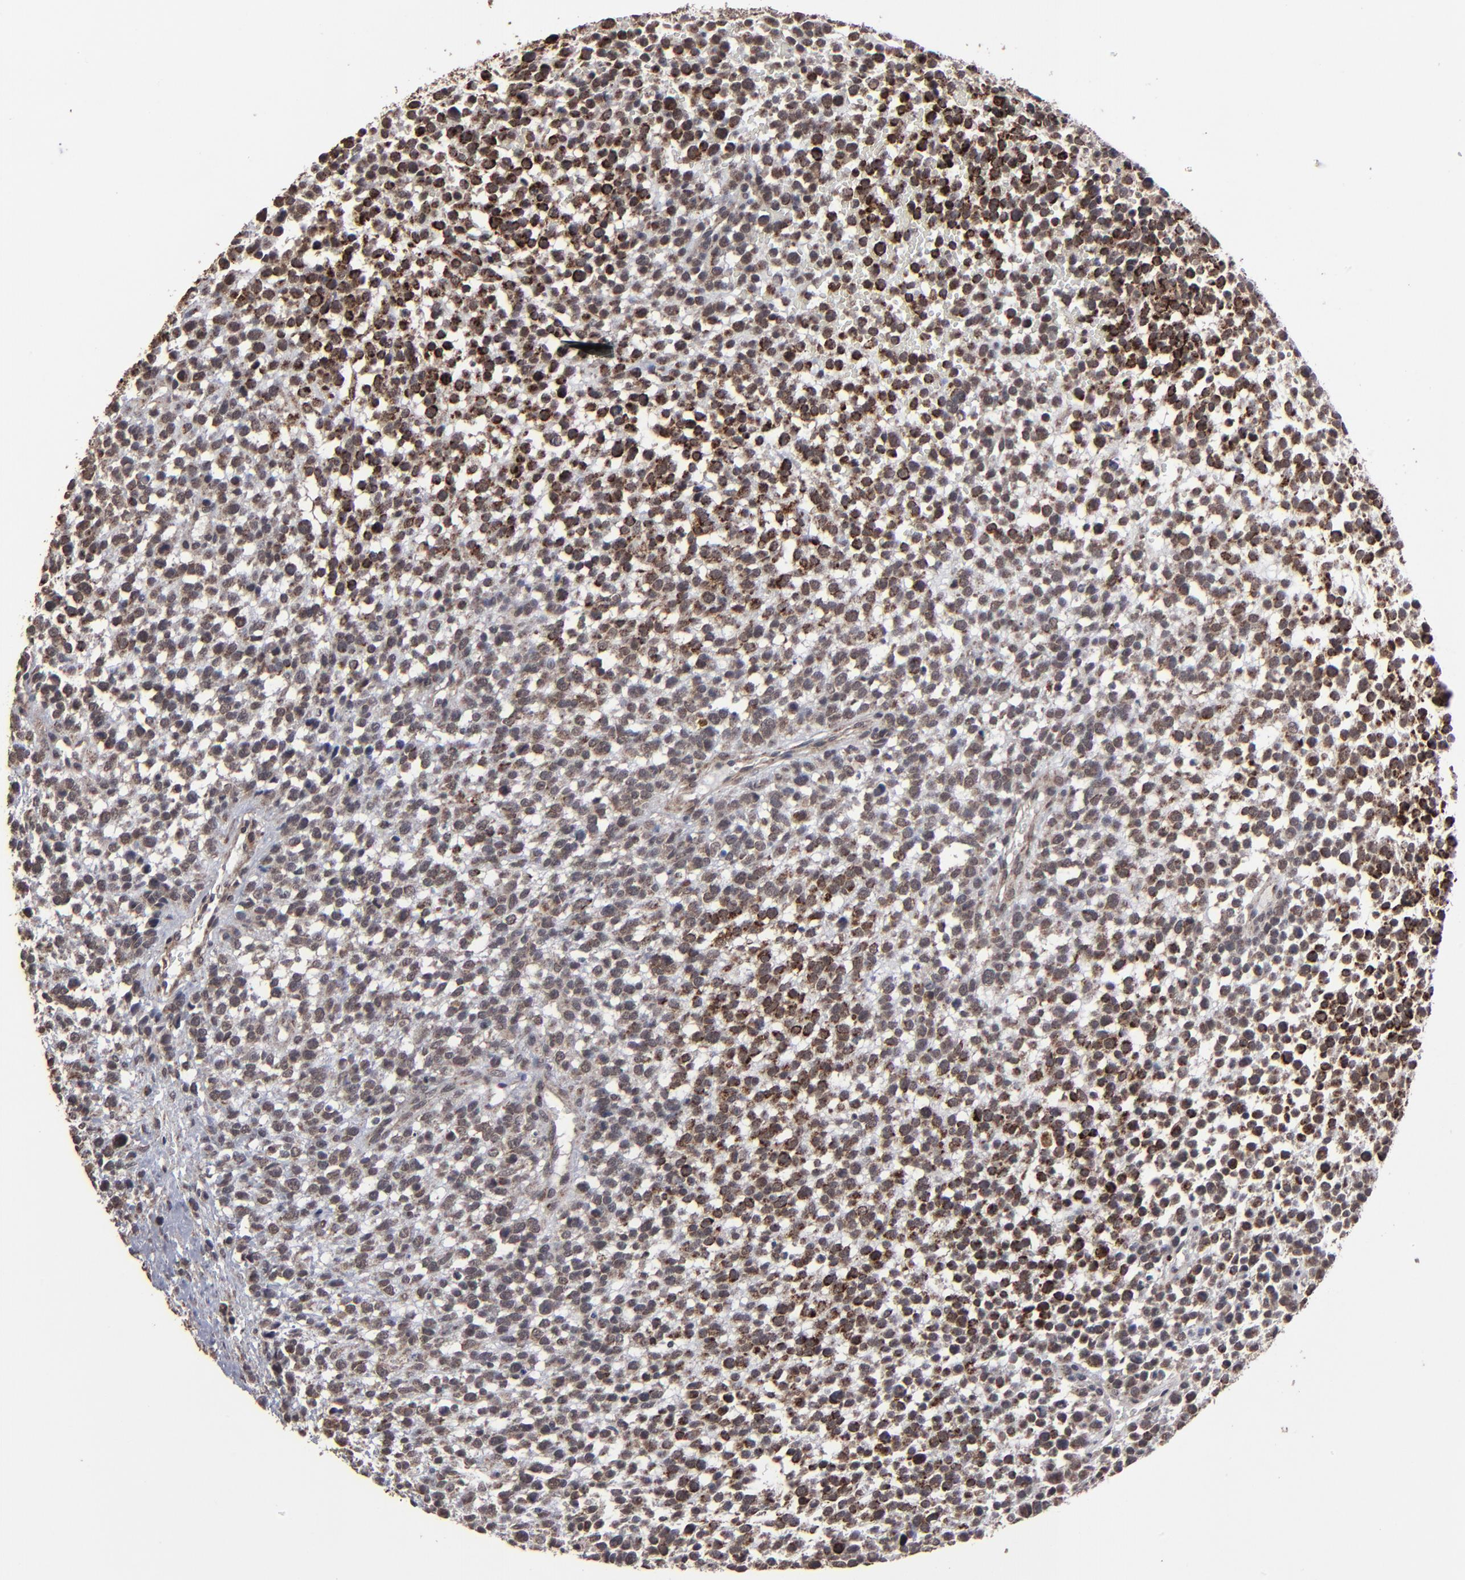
{"staining": {"intensity": "moderate", "quantity": "25%-75%", "location": "cytoplasmic/membranous"}, "tissue": "glioma", "cell_type": "Tumor cells", "image_type": "cancer", "snomed": [{"axis": "morphology", "description": "Glioma, malignant, High grade"}, {"axis": "topography", "description": "Brain"}], "caption": "A micrograph of glioma stained for a protein reveals moderate cytoplasmic/membranous brown staining in tumor cells. (brown staining indicates protein expression, while blue staining denotes nuclei).", "gene": "BNIP3", "patient": {"sex": "male", "age": 66}}